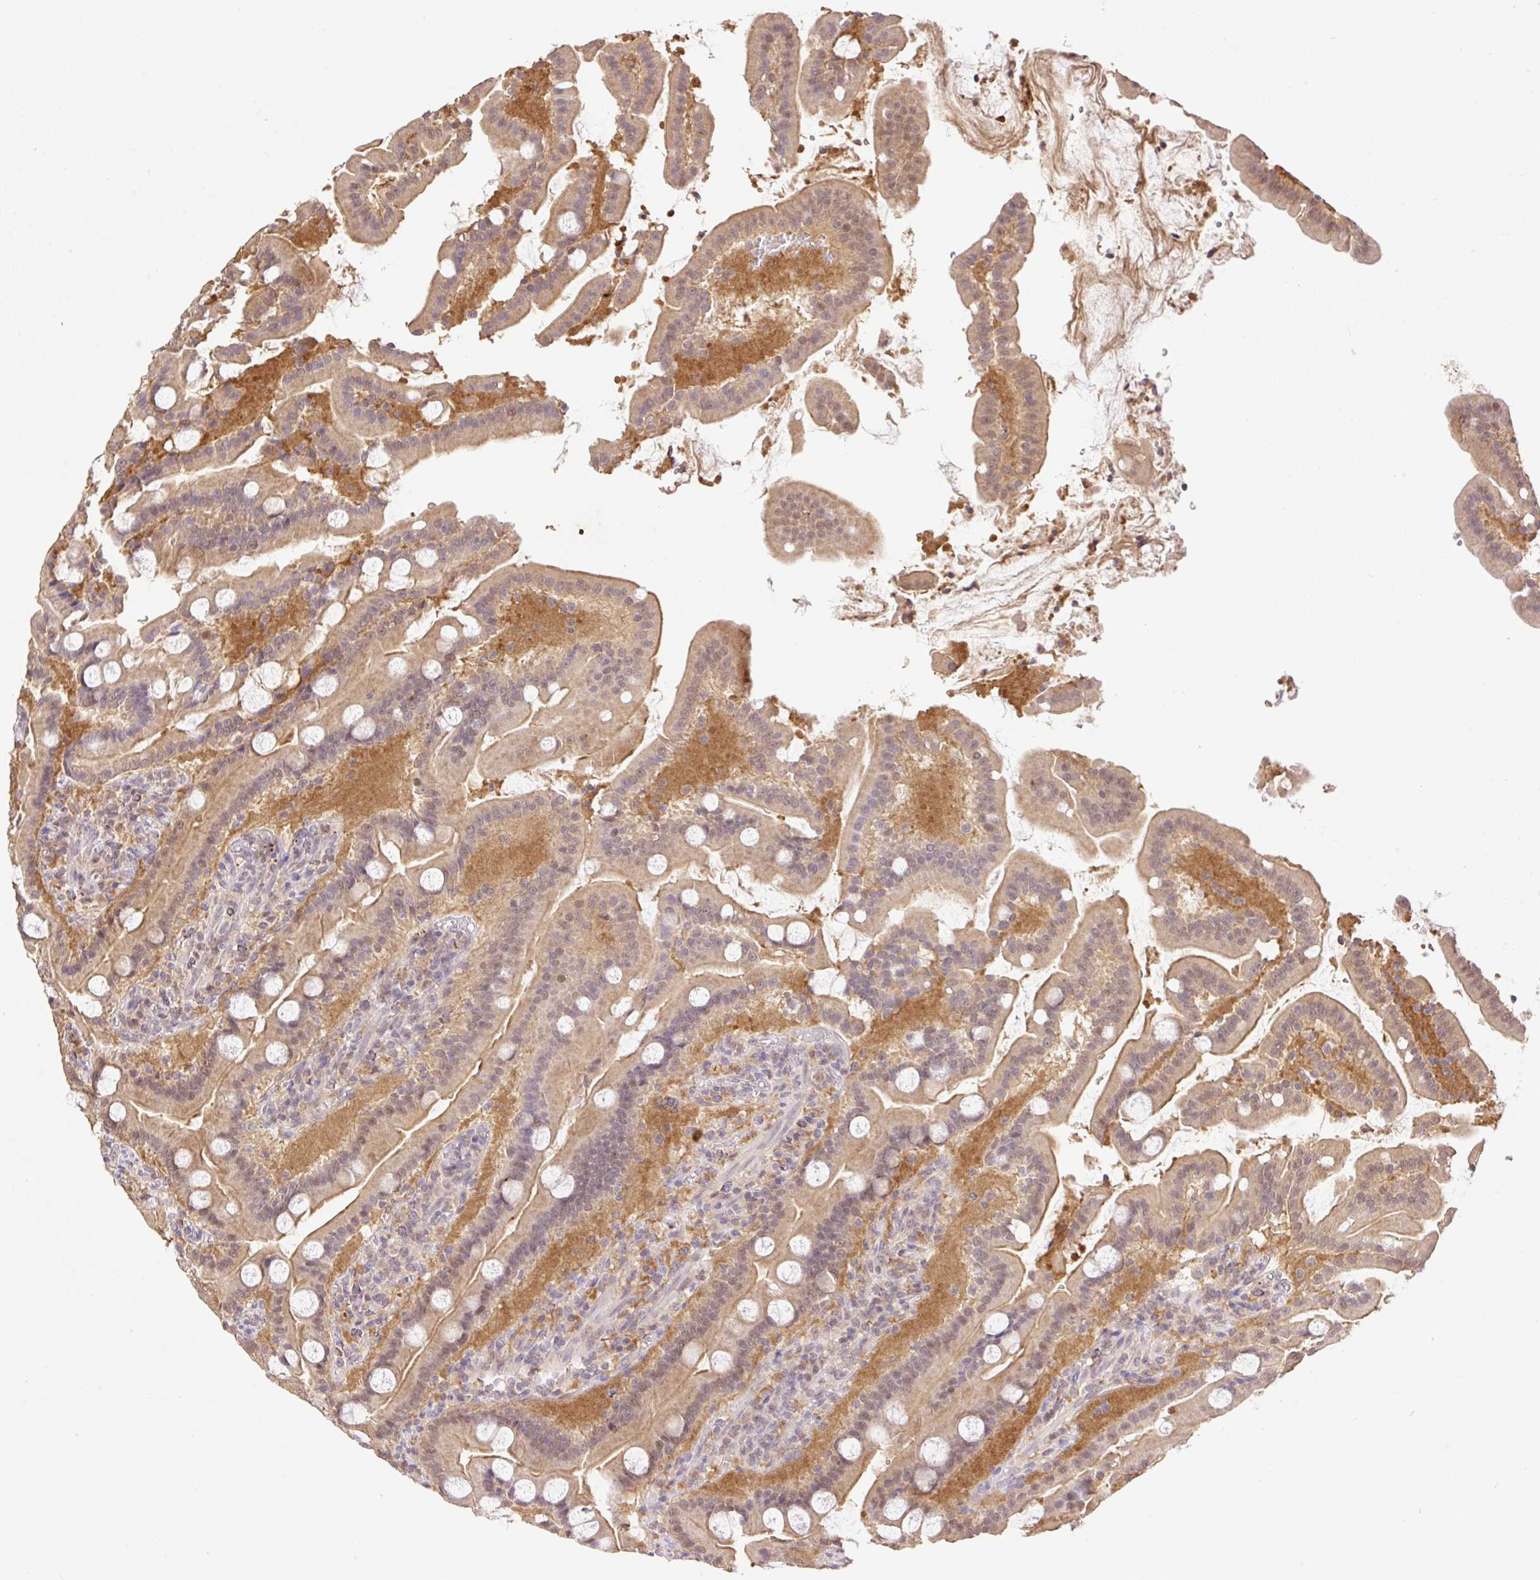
{"staining": {"intensity": "strong", "quantity": "25%-75%", "location": "cytoplasmic/membranous,nuclear"}, "tissue": "duodenum", "cell_type": "Glandular cells", "image_type": "normal", "snomed": [{"axis": "morphology", "description": "Normal tissue, NOS"}, {"axis": "topography", "description": "Duodenum"}], "caption": "Immunohistochemical staining of normal human duodenum displays high levels of strong cytoplasmic/membranous,nuclear expression in approximately 25%-75% of glandular cells.", "gene": "VPS25", "patient": {"sex": "male", "age": 55}}